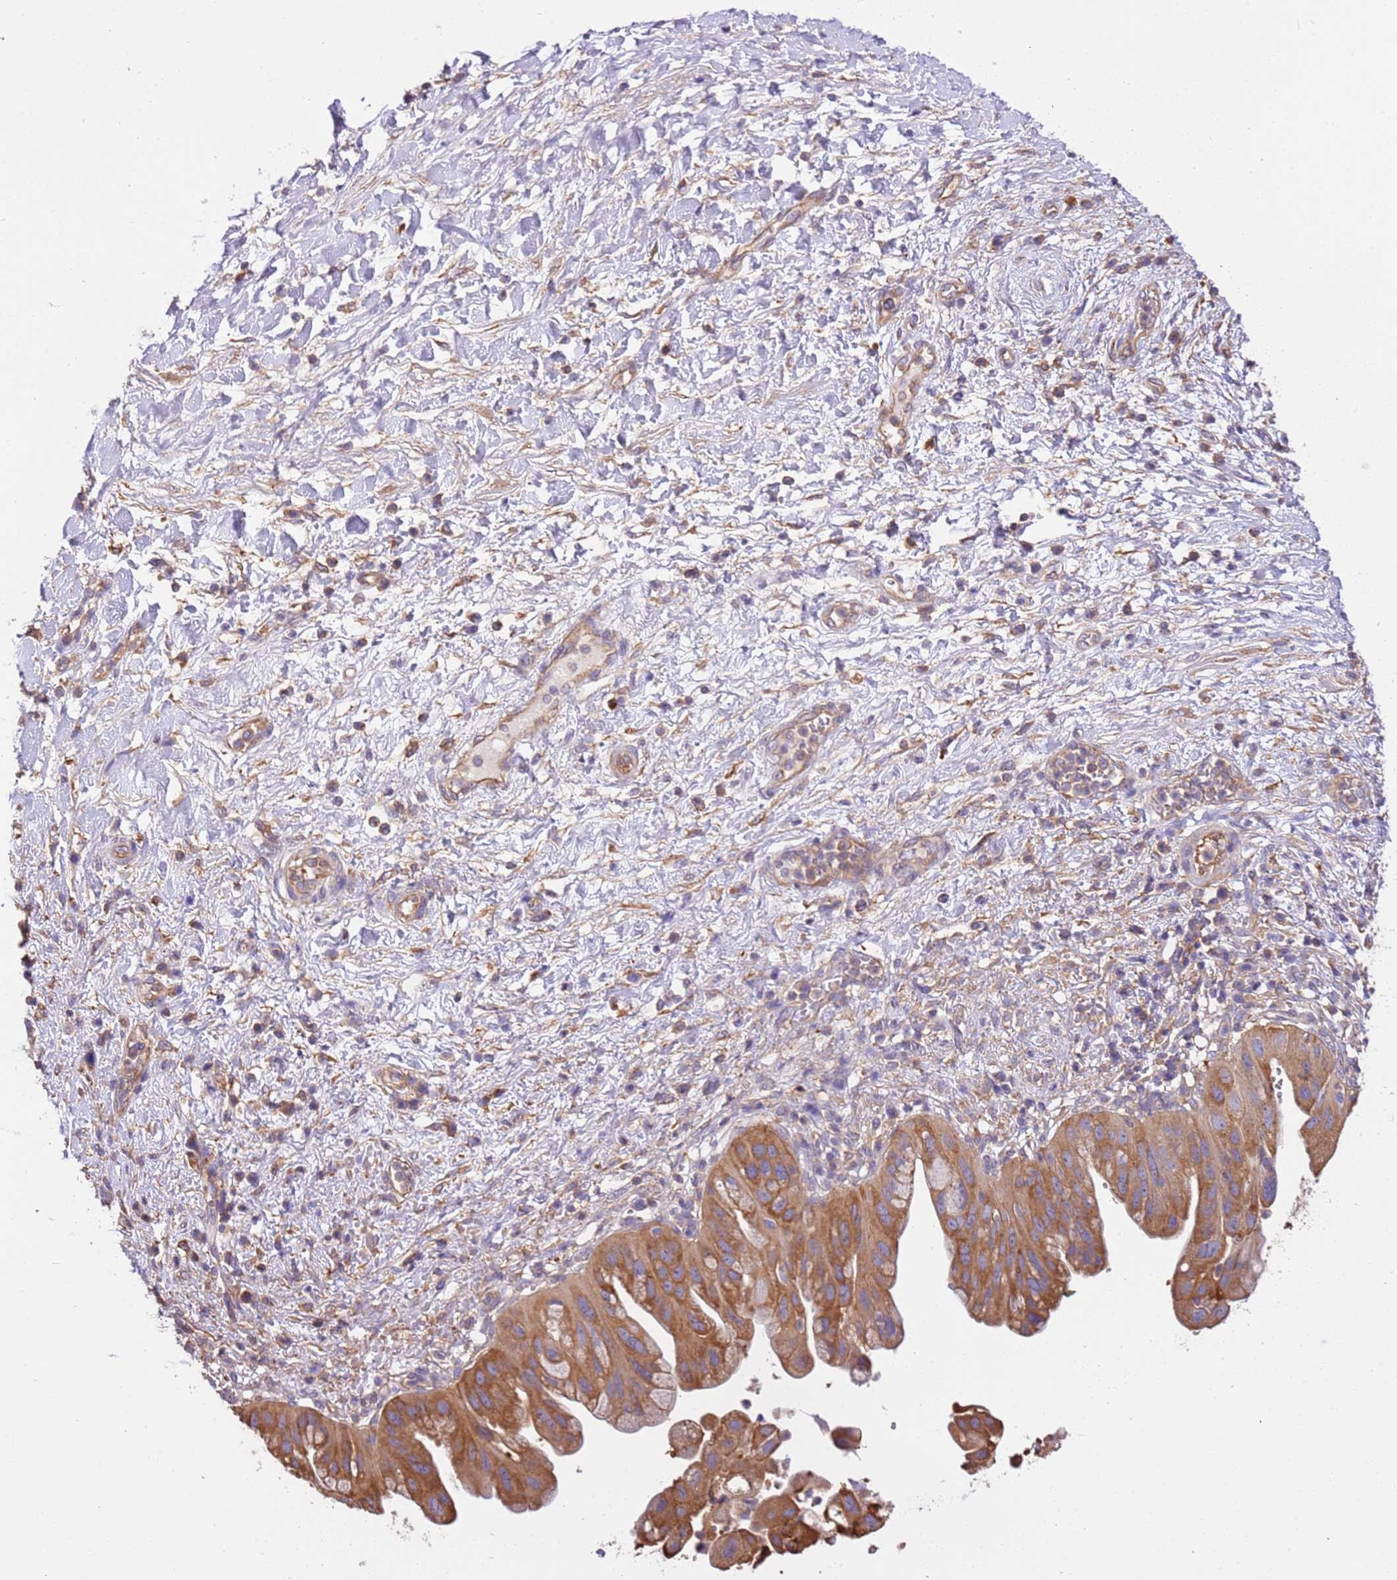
{"staining": {"intensity": "moderate", "quantity": ">75%", "location": "cytoplasmic/membranous"}, "tissue": "pancreatic cancer", "cell_type": "Tumor cells", "image_type": "cancer", "snomed": [{"axis": "morphology", "description": "Adenocarcinoma, NOS"}, {"axis": "topography", "description": "Pancreas"}], "caption": "A micrograph of human pancreatic adenocarcinoma stained for a protein exhibits moderate cytoplasmic/membranous brown staining in tumor cells. The staining was performed using DAB to visualize the protein expression in brown, while the nuclei were stained in blue with hematoxylin (Magnification: 20x).", "gene": "NAALADL1", "patient": {"sex": "male", "age": 68}}